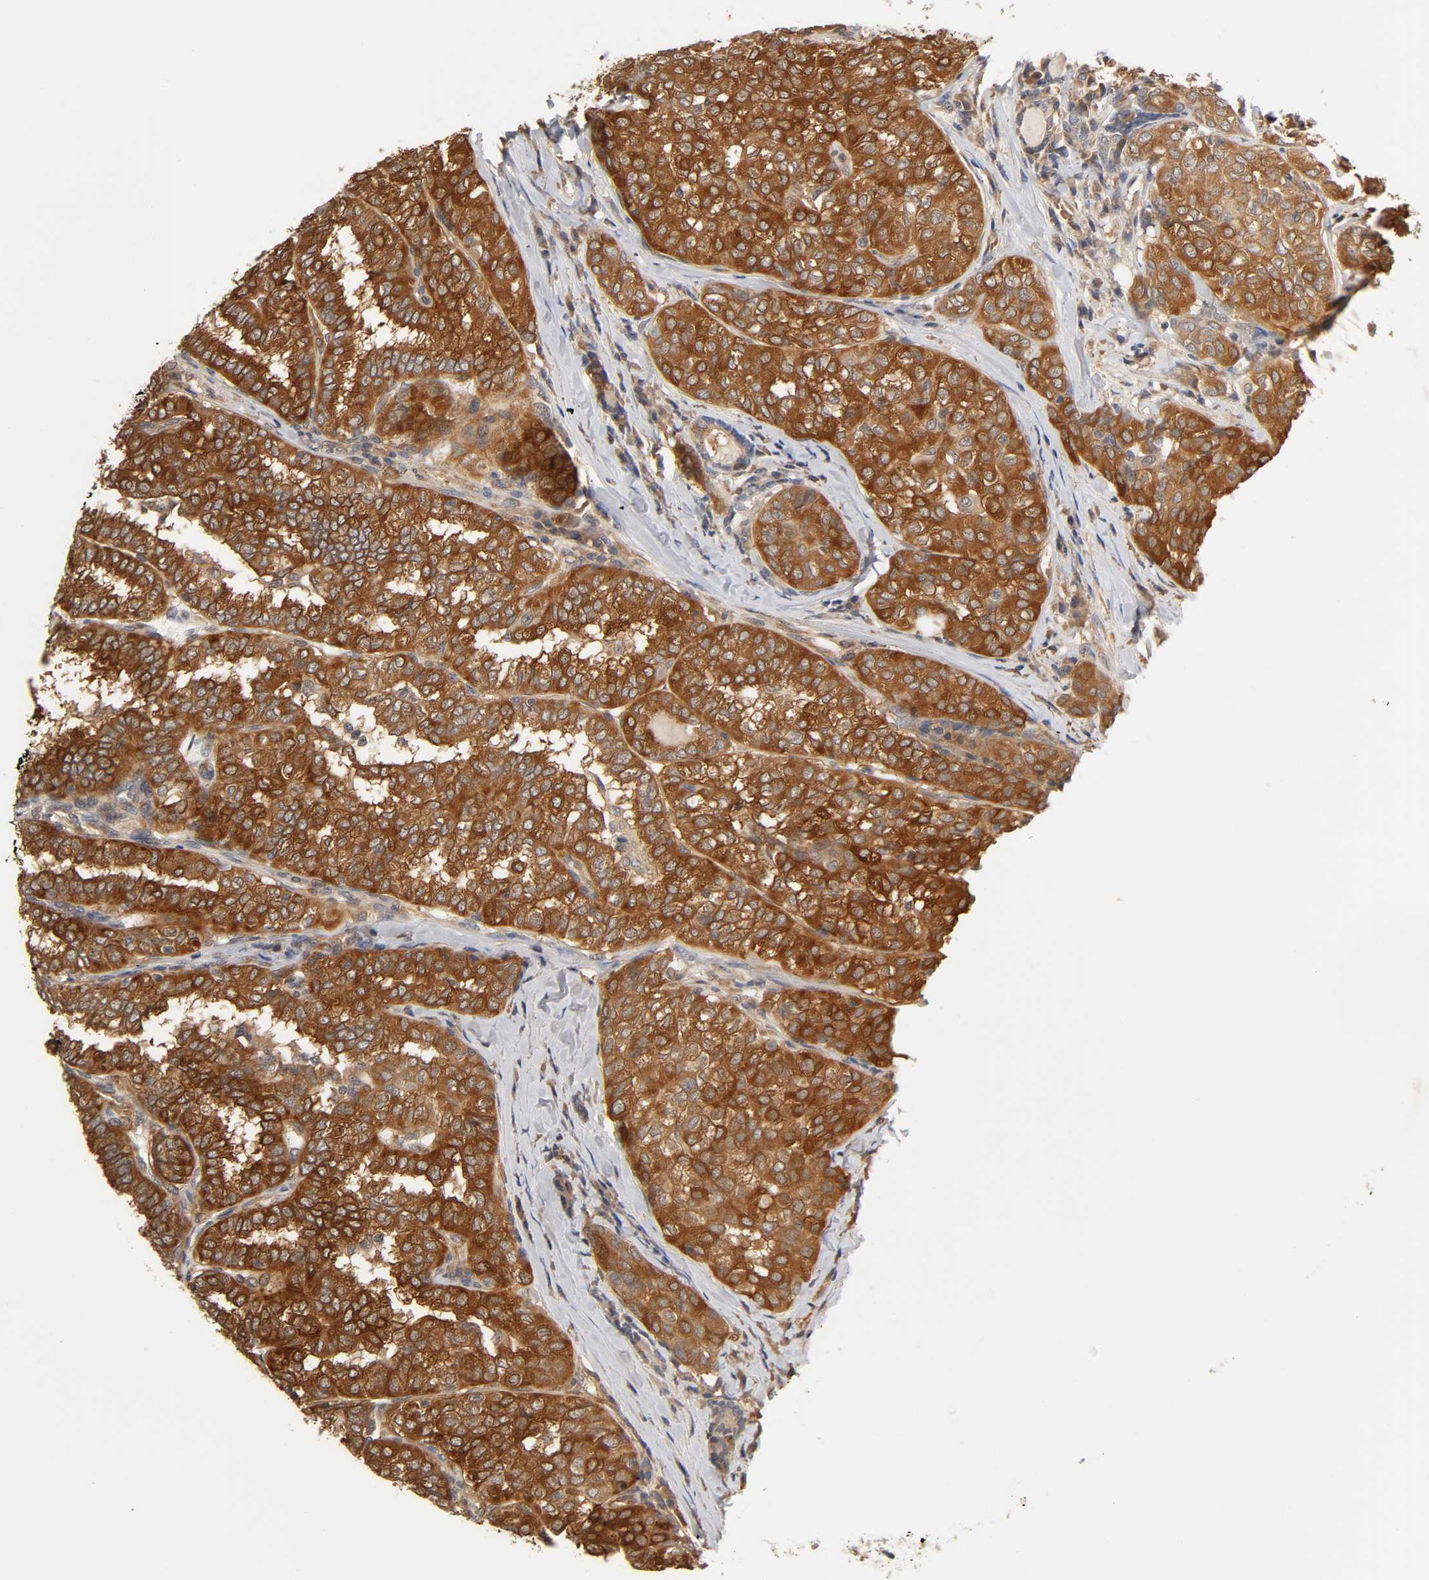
{"staining": {"intensity": "strong", "quantity": ">75%", "location": "cytoplasmic/membranous"}, "tissue": "thyroid cancer", "cell_type": "Tumor cells", "image_type": "cancer", "snomed": [{"axis": "morphology", "description": "Papillary adenocarcinoma, NOS"}, {"axis": "topography", "description": "Thyroid gland"}], "caption": "The micrograph demonstrates staining of thyroid cancer (papillary adenocarcinoma), revealing strong cytoplasmic/membranous protein expression (brown color) within tumor cells.", "gene": "PDE5A", "patient": {"sex": "female", "age": 30}}